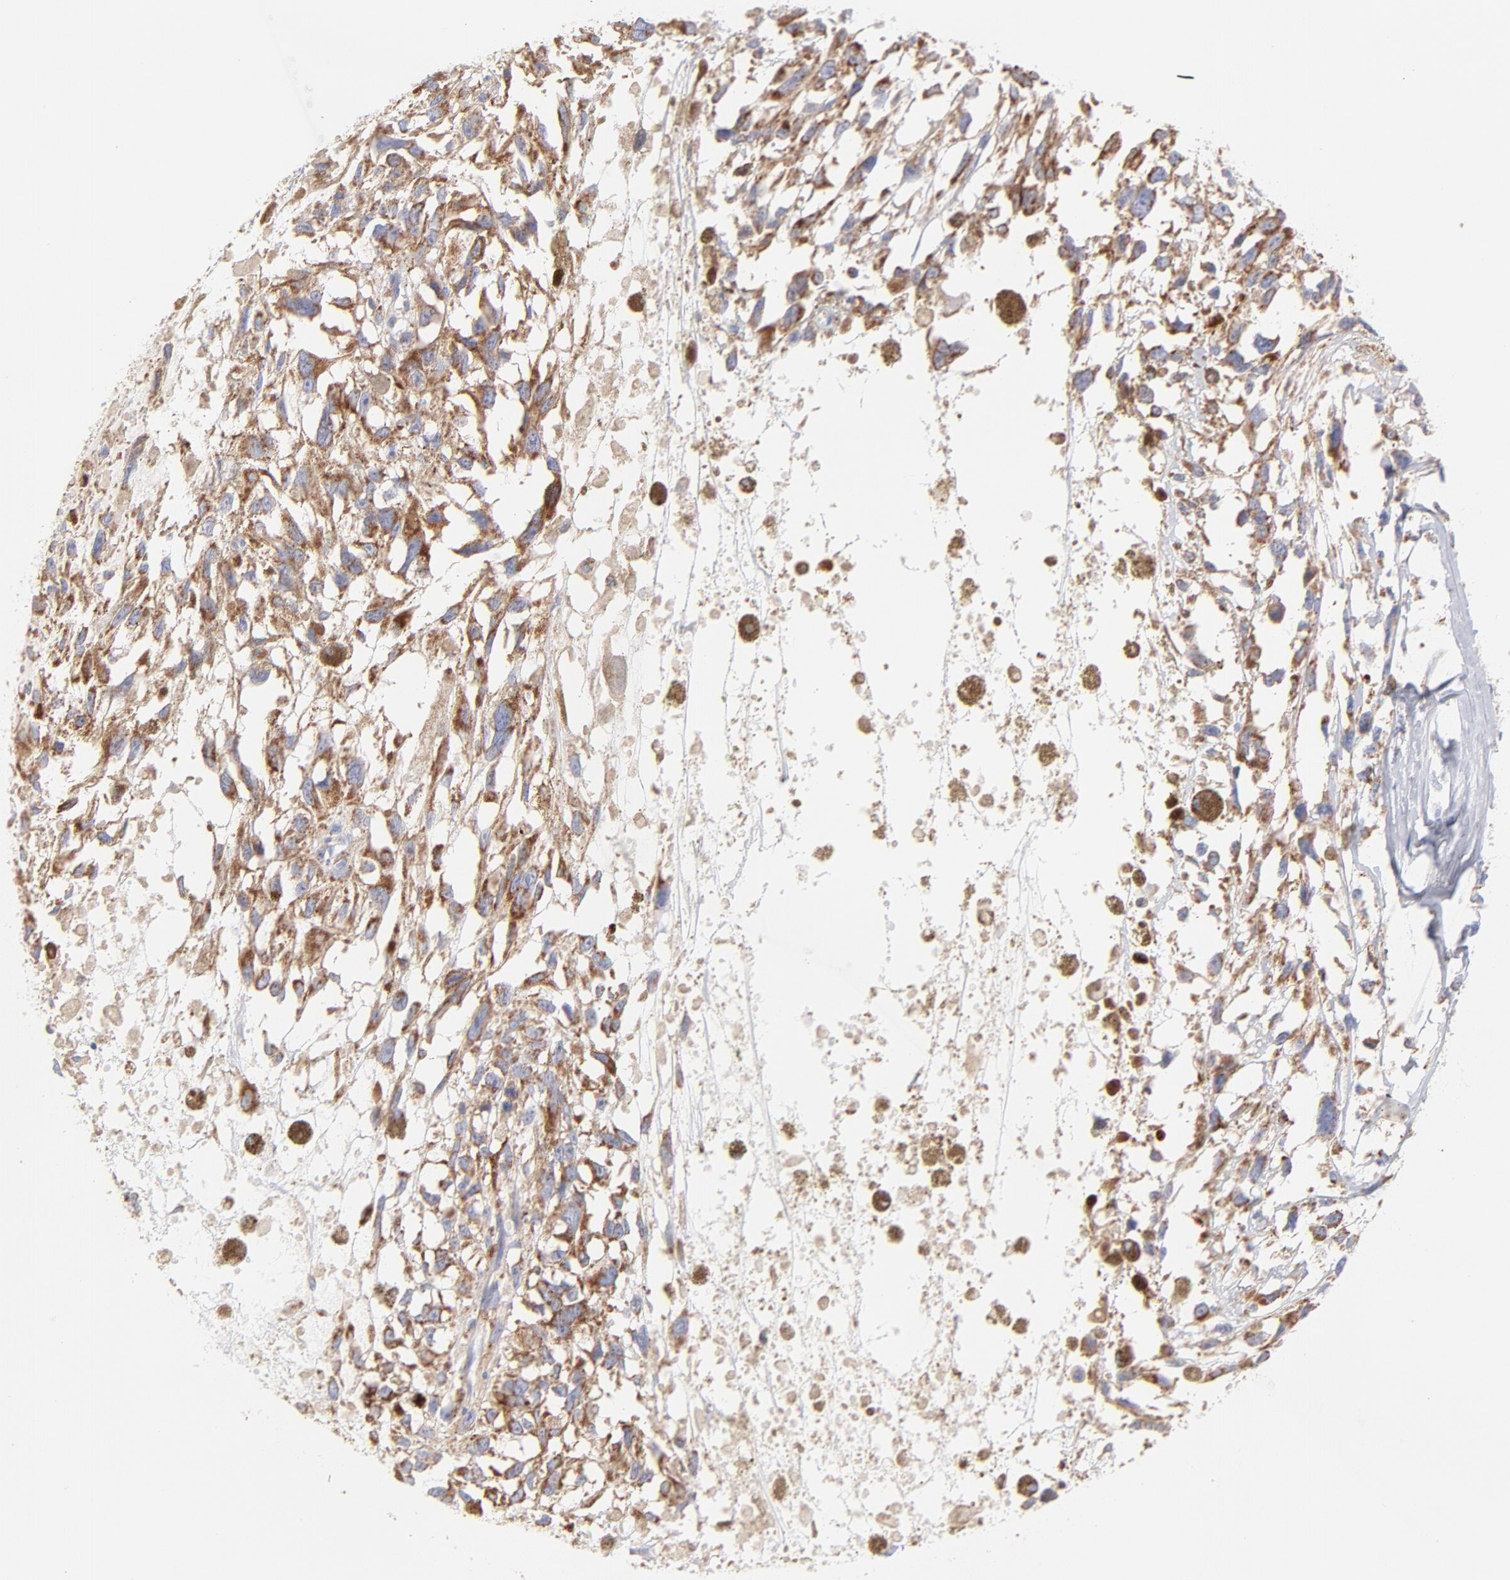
{"staining": {"intensity": "moderate", "quantity": ">75%", "location": "cytoplasmic/membranous"}, "tissue": "melanoma", "cell_type": "Tumor cells", "image_type": "cancer", "snomed": [{"axis": "morphology", "description": "Malignant melanoma, Metastatic site"}, {"axis": "topography", "description": "Lymph node"}], "caption": "Immunohistochemistry image of melanoma stained for a protein (brown), which shows medium levels of moderate cytoplasmic/membranous expression in approximately >75% of tumor cells.", "gene": "TIMM8A", "patient": {"sex": "male", "age": 59}}